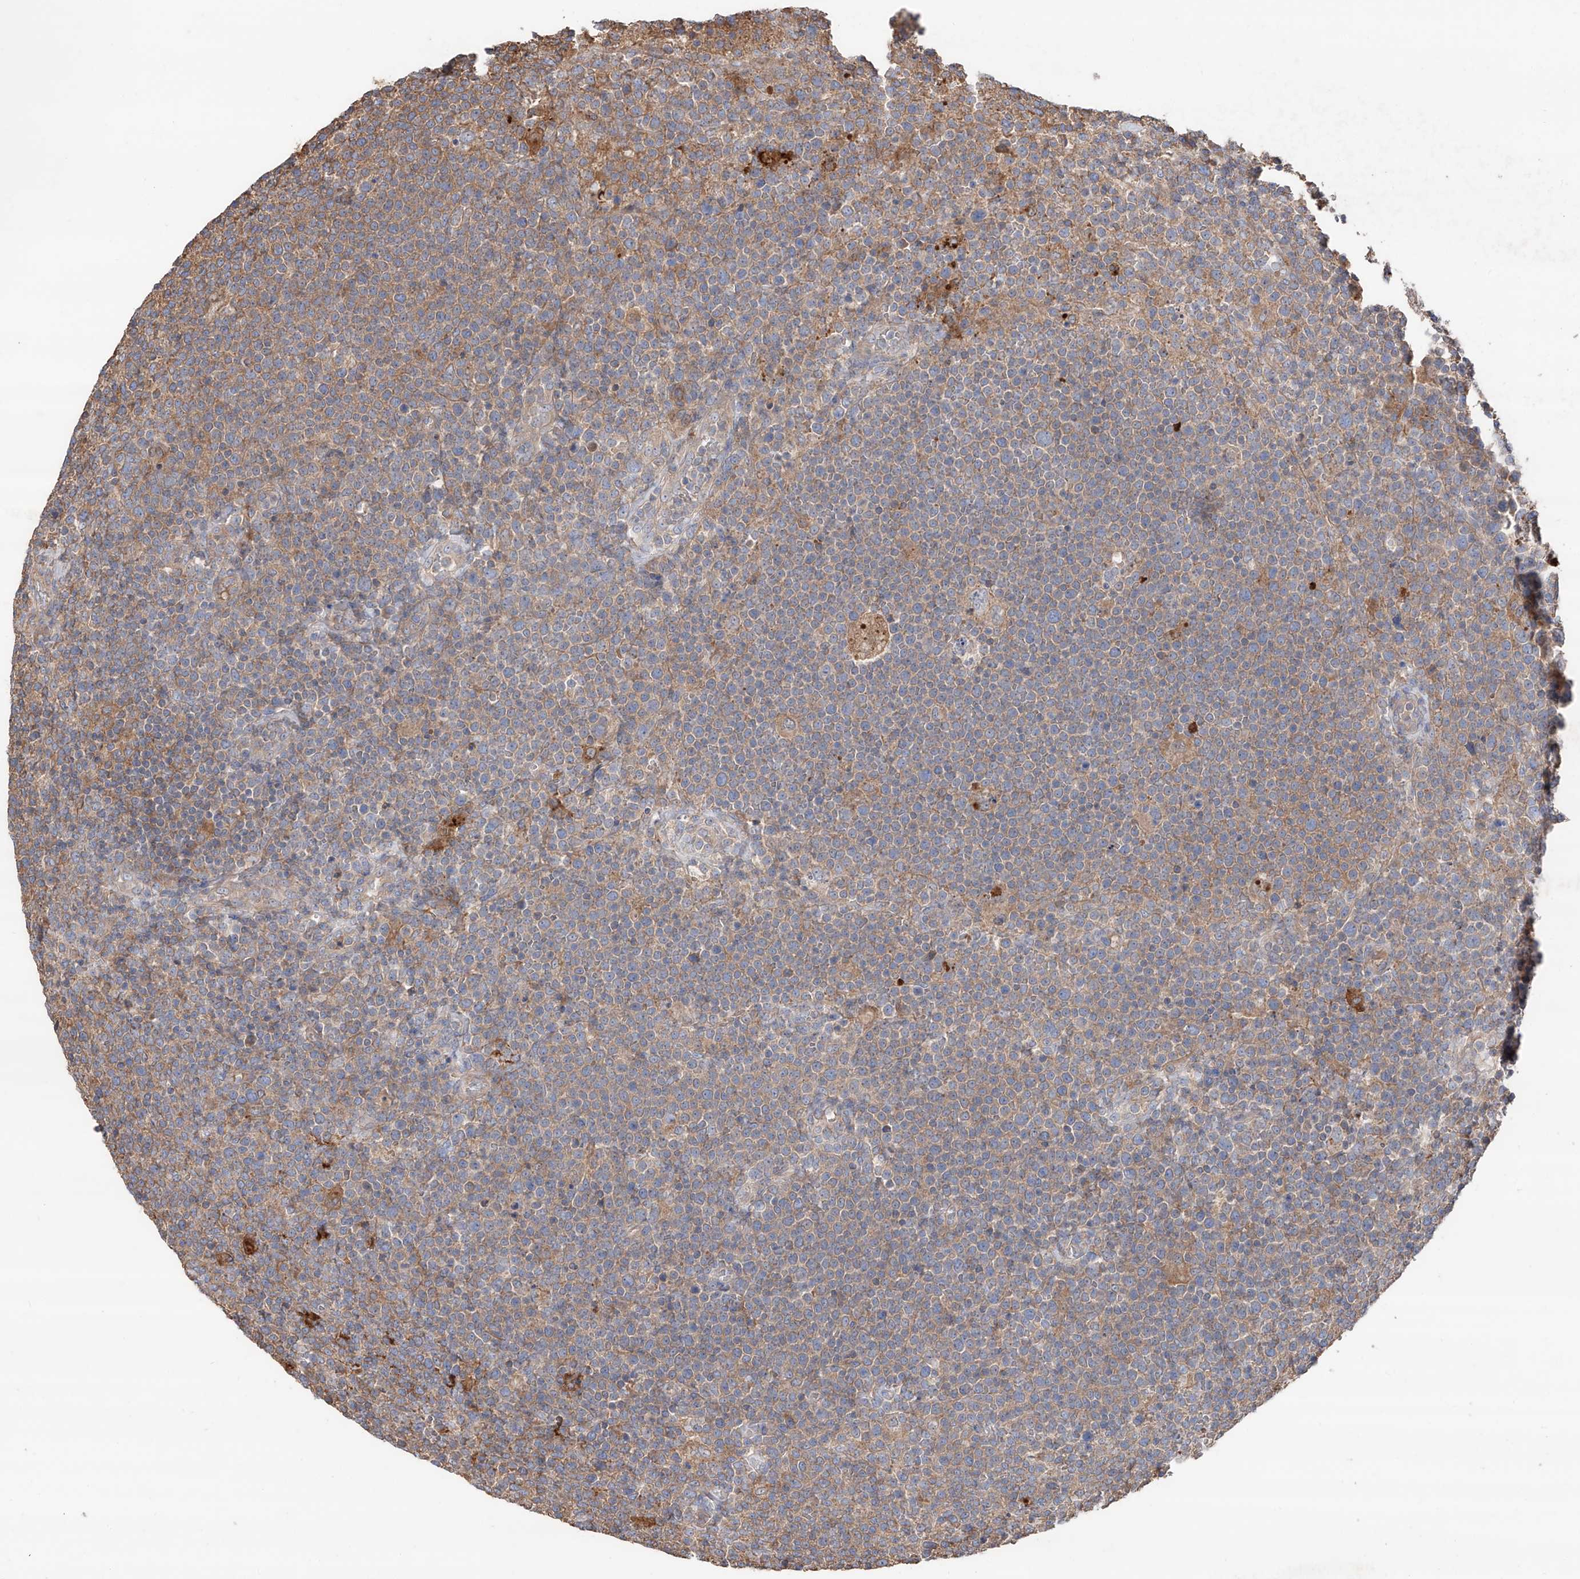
{"staining": {"intensity": "weak", "quantity": "<25%", "location": "cytoplasmic/membranous"}, "tissue": "lymphoma", "cell_type": "Tumor cells", "image_type": "cancer", "snomed": [{"axis": "morphology", "description": "Malignant lymphoma, non-Hodgkin's type, High grade"}, {"axis": "topography", "description": "Lymph node"}], "caption": "An image of malignant lymphoma, non-Hodgkin's type (high-grade) stained for a protein shows no brown staining in tumor cells.", "gene": "EDN1", "patient": {"sex": "male", "age": 61}}